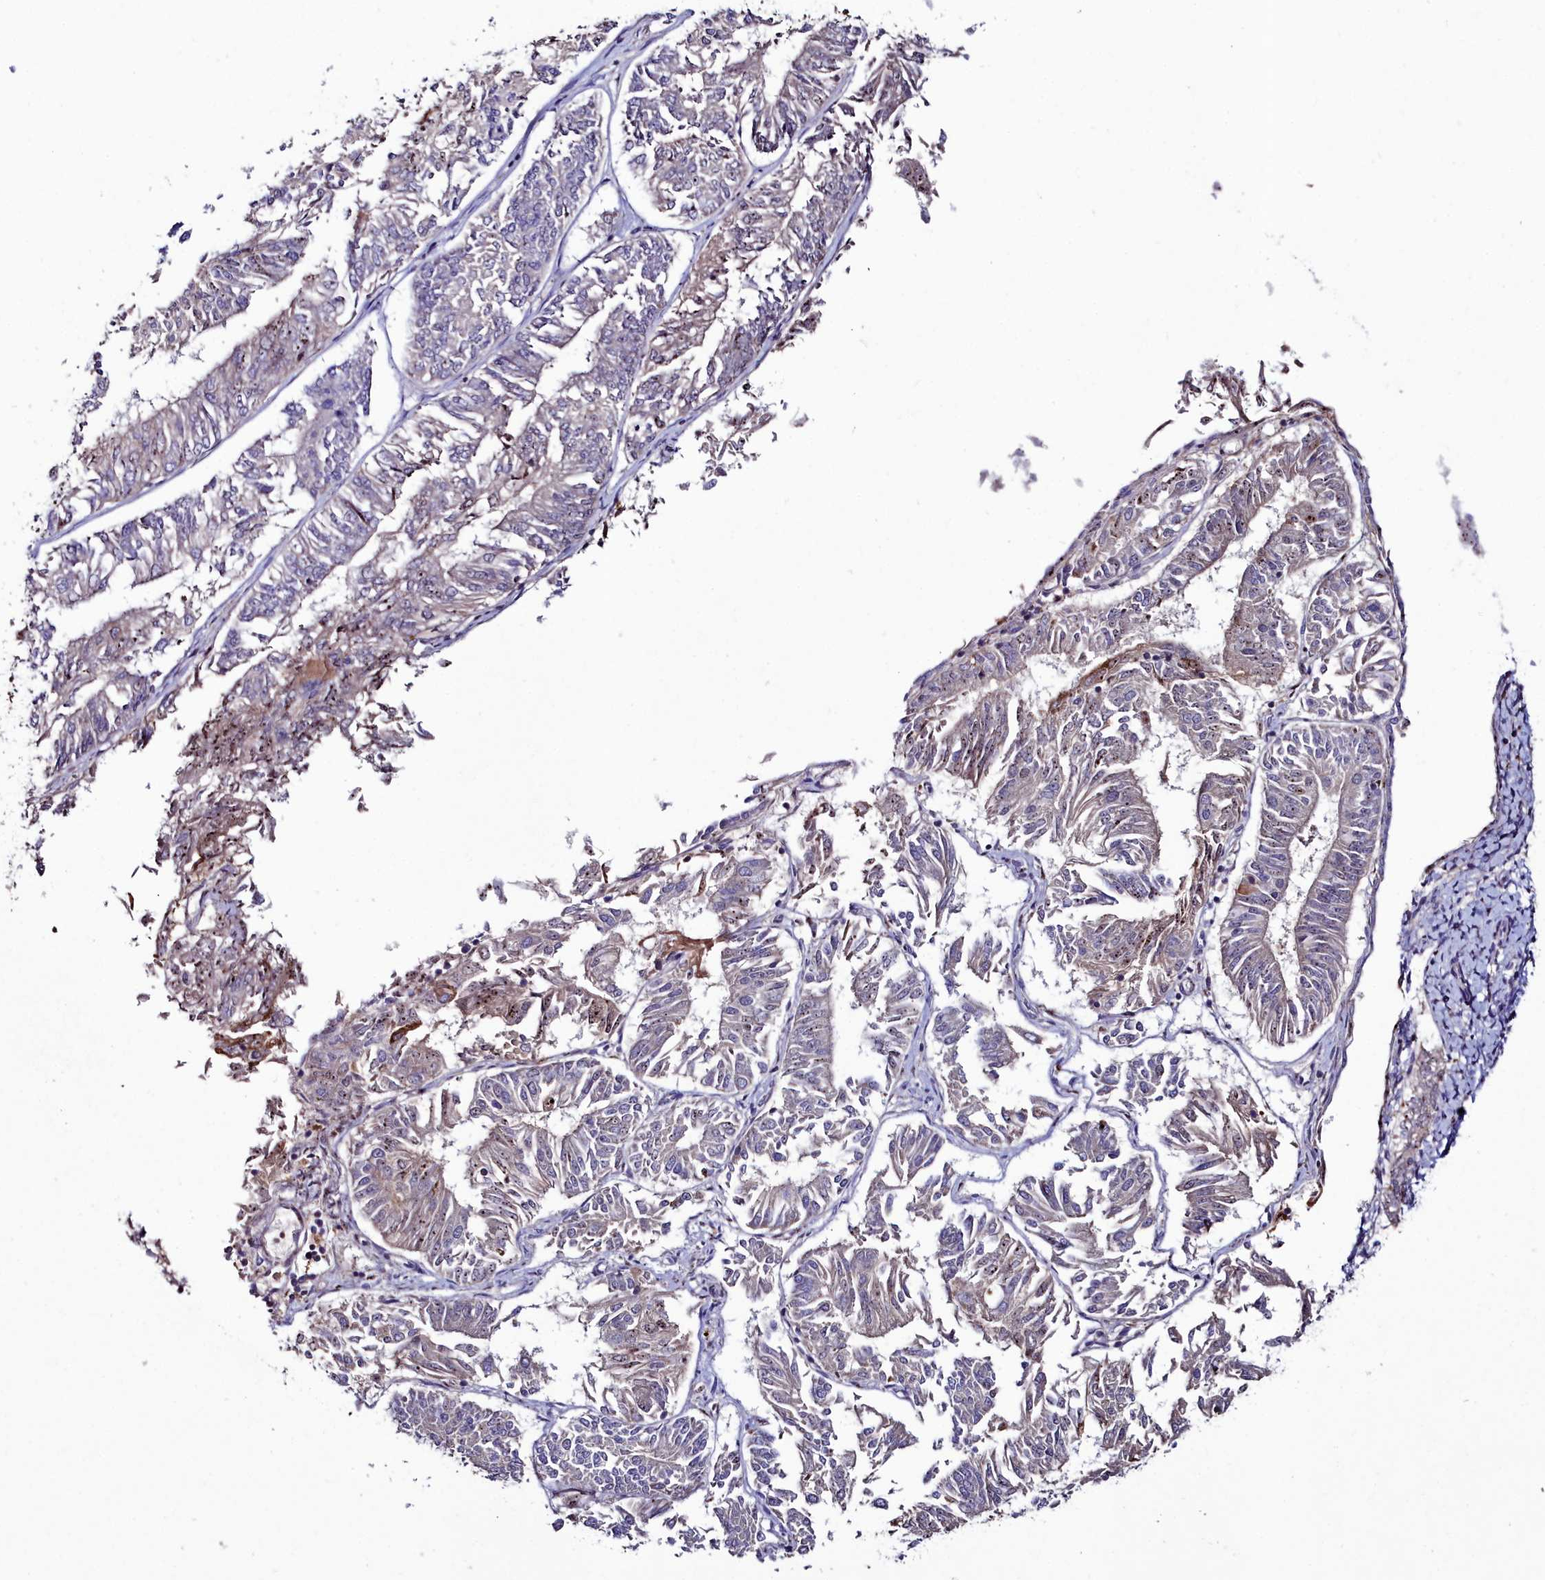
{"staining": {"intensity": "weak", "quantity": "<25%", "location": "cytoplasmic/membranous"}, "tissue": "endometrial cancer", "cell_type": "Tumor cells", "image_type": "cancer", "snomed": [{"axis": "morphology", "description": "Adenocarcinoma, NOS"}, {"axis": "topography", "description": "Endometrium"}], "caption": "IHC of human adenocarcinoma (endometrial) exhibits no staining in tumor cells.", "gene": "AMBRA1", "patient": {"sex": "female", "age": 58}}